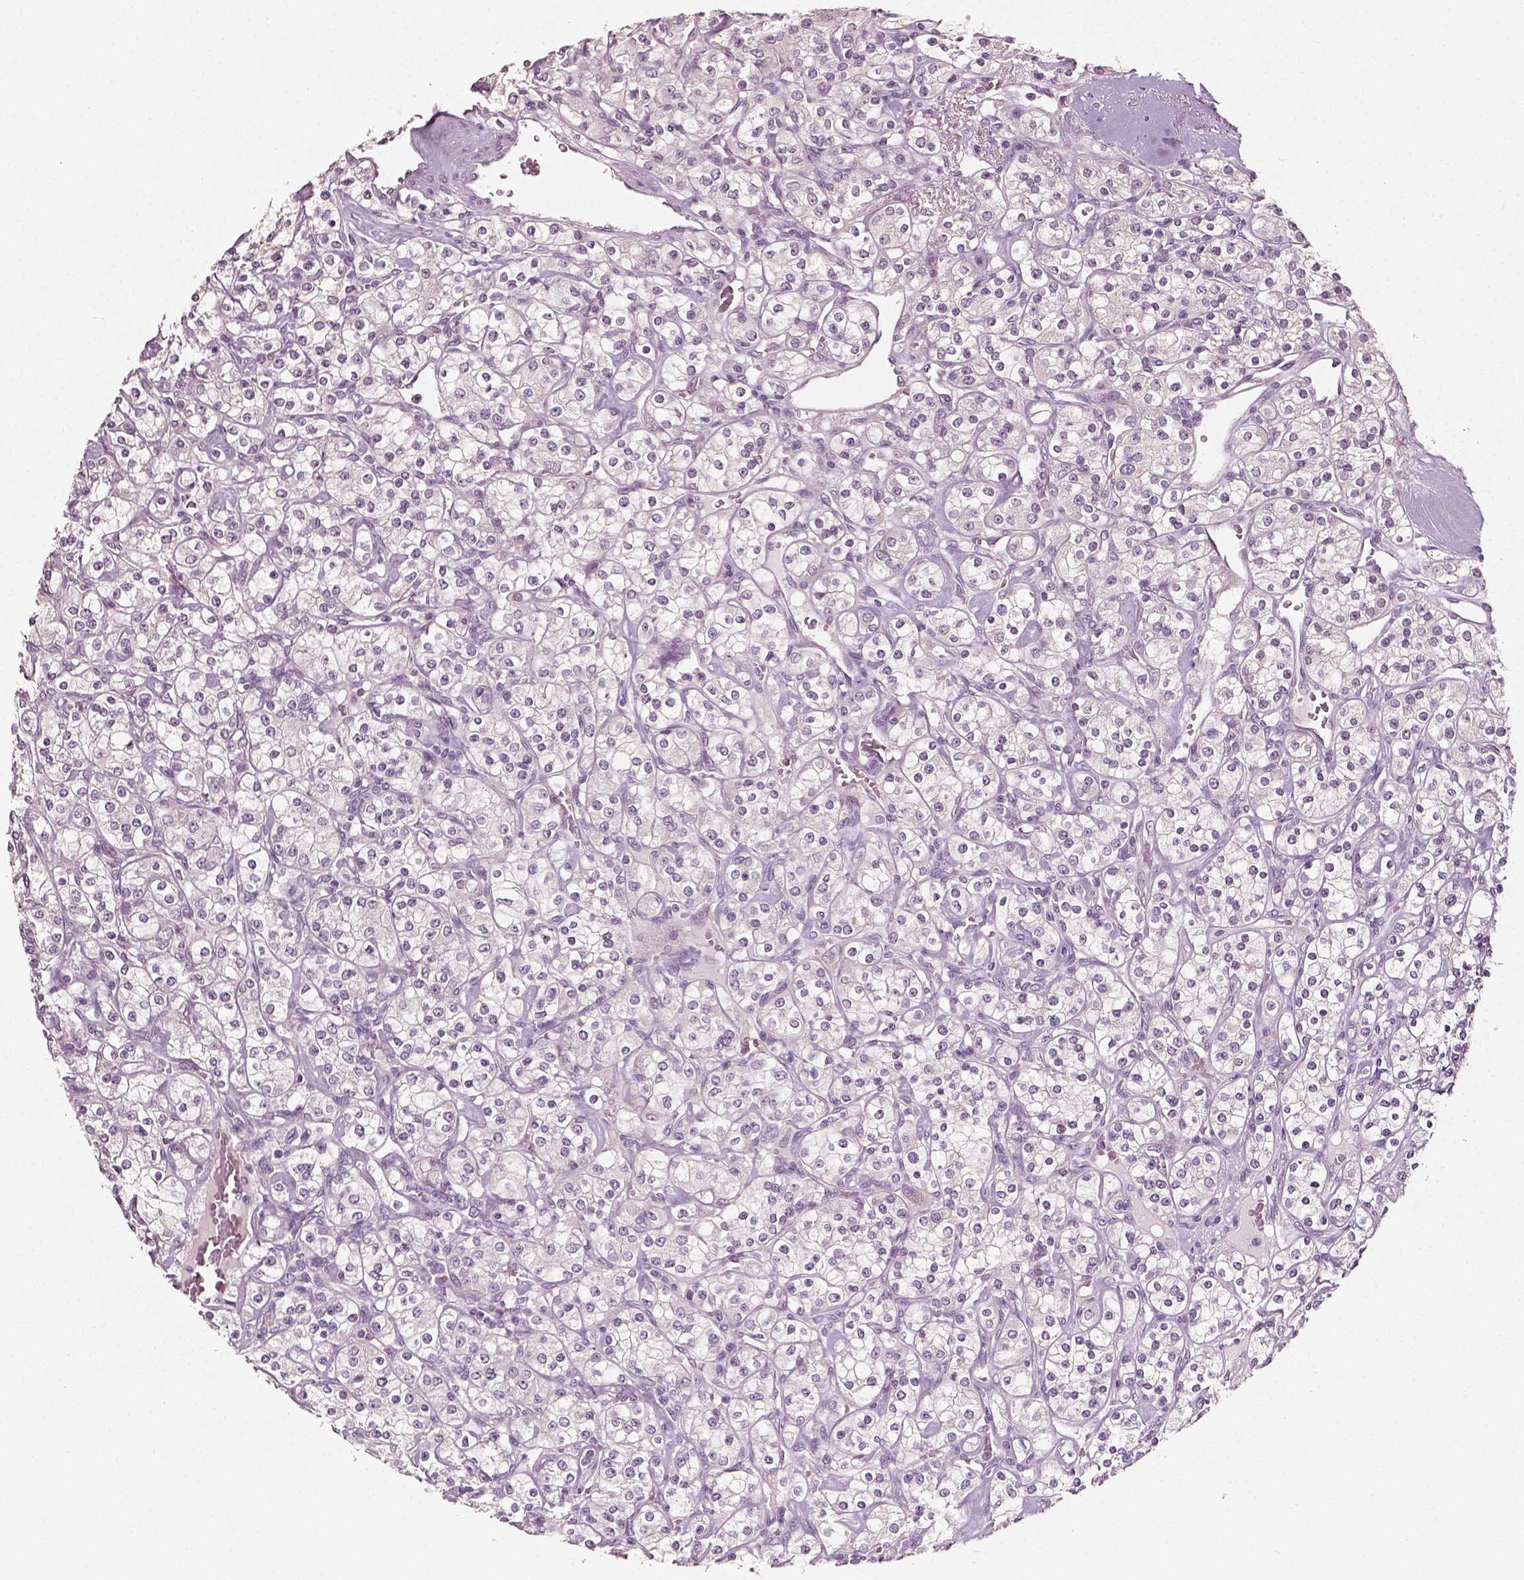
{"staining": {"intensity": "negative", "quantity": "none", "location": "none"}, "tissue": "renal cancer", "cell_type": "Tumor cells", "image_type": "cancer", "snomed": [{"axis": "morphology", "description": "Adenocarcinoma, NOS"}, {"axis": "topography", "description": "Kidney"}], "caption": "Protein analysis of renal cancer (adenocarcinoma) exhibits no significant positivity in tumor cells.", "gene": "PLA2R1", "patient": {"sex": "male", "age": 77}}